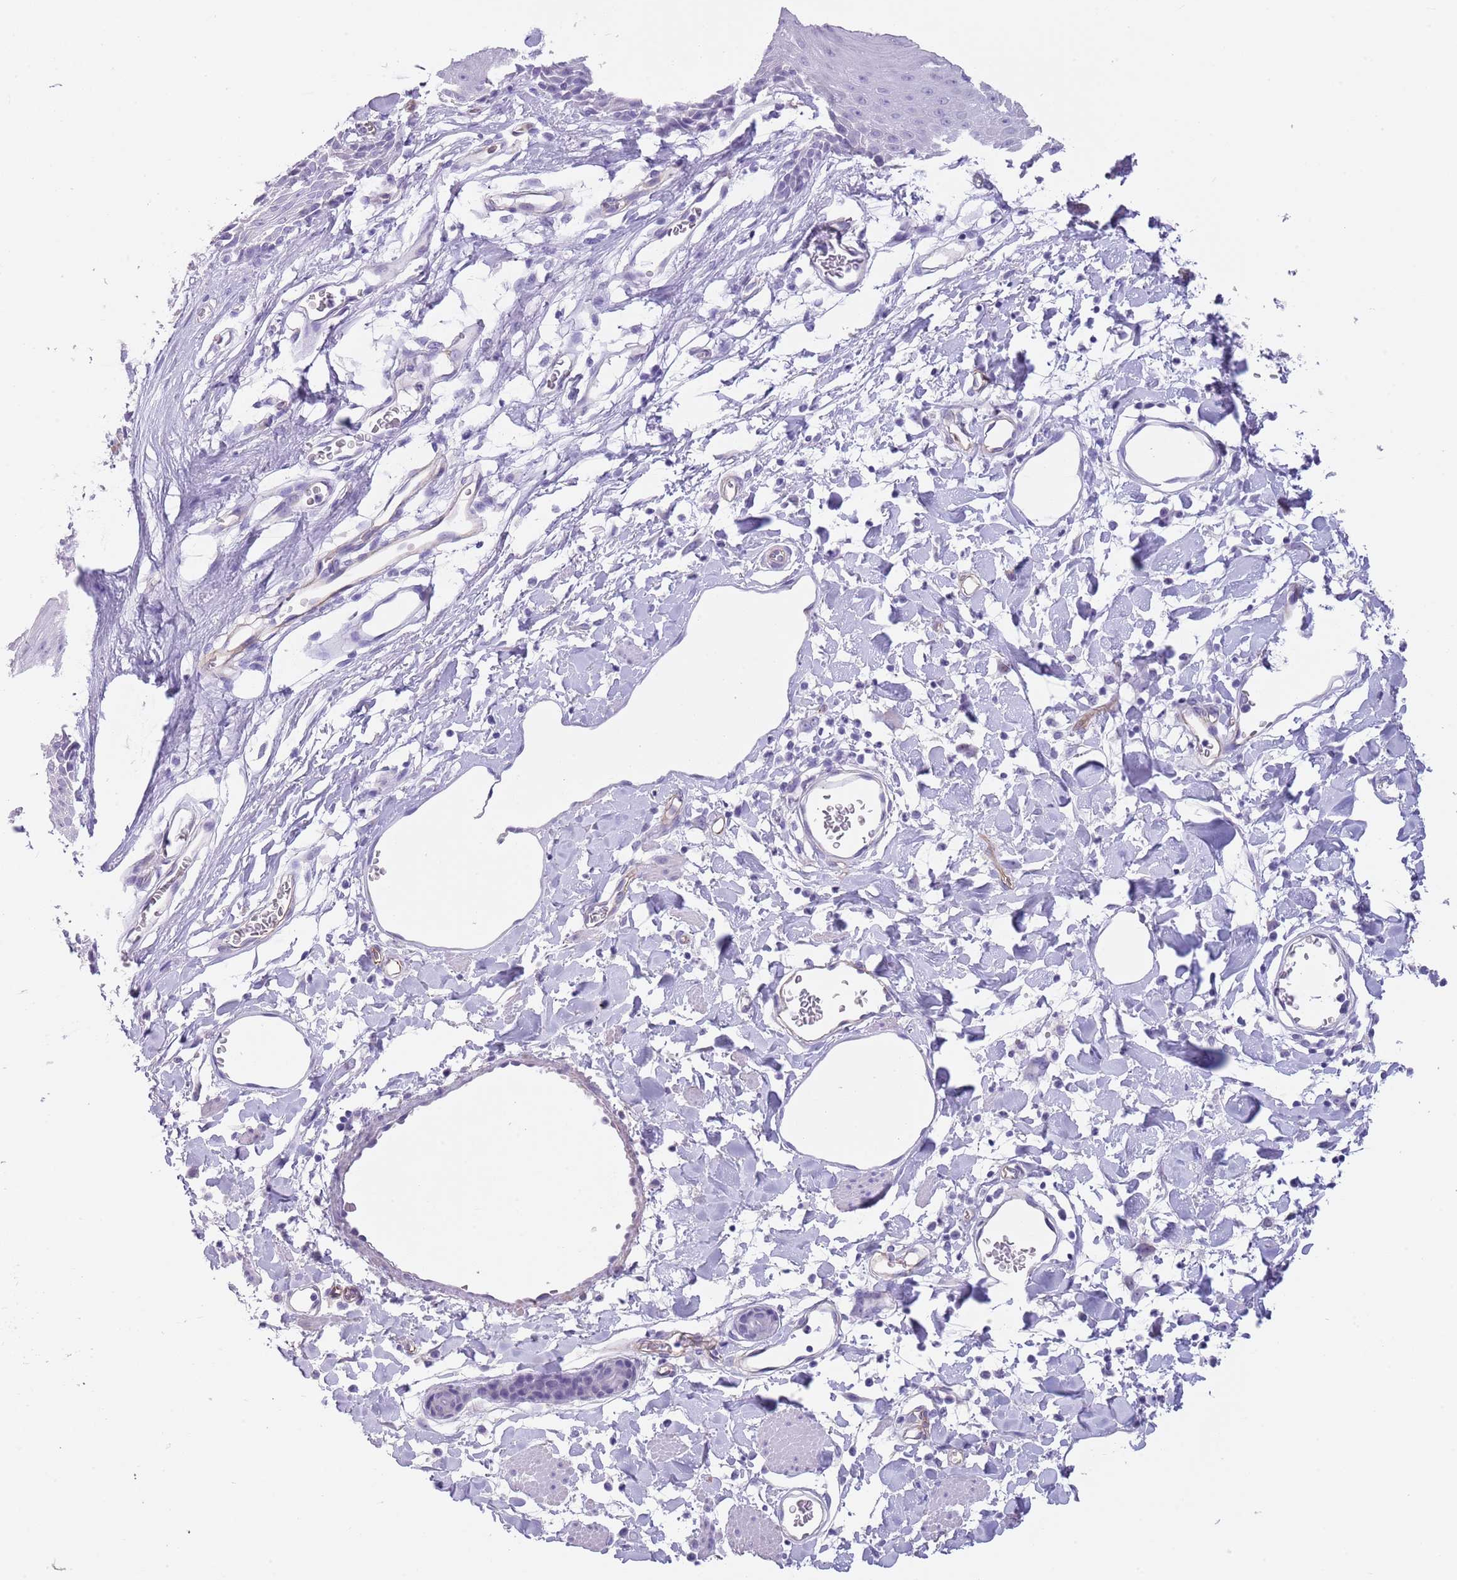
{"staining": {"intensity": "negative", "quantity": "none", "location": "none"}, "tissue": "skin", "cell_type": "Epidermal cells", "image_type": "normal", "snomed": [{"axis": "morphology", "description": "Normal tissue, NOS"}, {"axis": "topography", "description": "Vulva"}], "caption": "IHC of unremarkable skin shows no positivity in epidermal cells.", "gene": "TSGA13", "patient": {"sex": "female", "age": 68}}